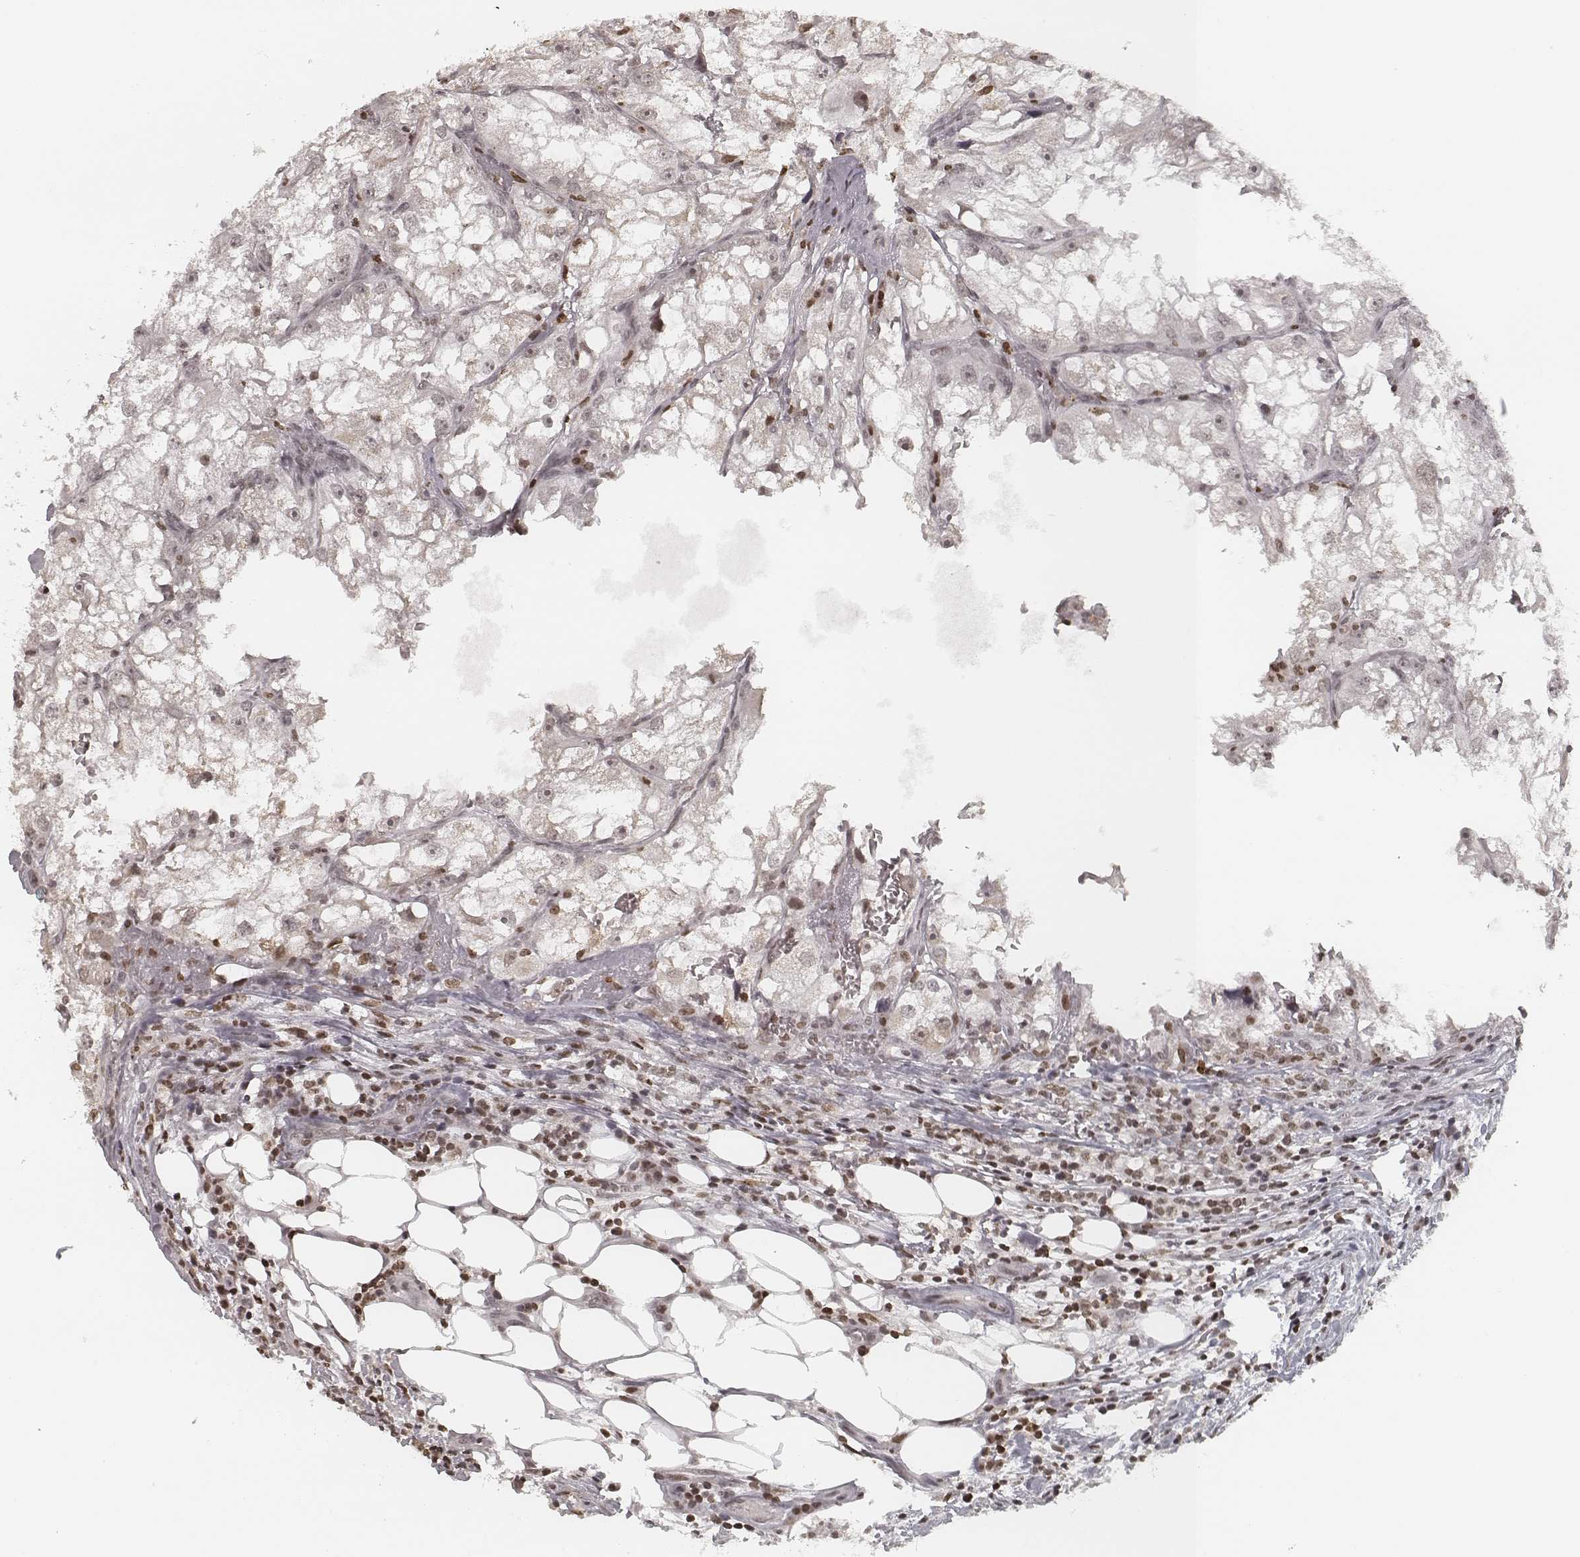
{"staining": {"intensity": "negative", "quantity": "none", "location": "none"}, "tissue": "renal cancer", "cell_type": "Tumor cells", "image_type": "cancer", "snomed": [{"axis": "morphology", "description": "Adenocarcinoma, NOS"}, {"axis": "topography", "description": "Kidney"}], "caption": "Immunohistochemistry (IHC) of human renal cancer (adenocarcinoma) reveals no expression in tumor cells.", "gene": "HMGA2", "patient": {"sex": "male", "age": 59}}